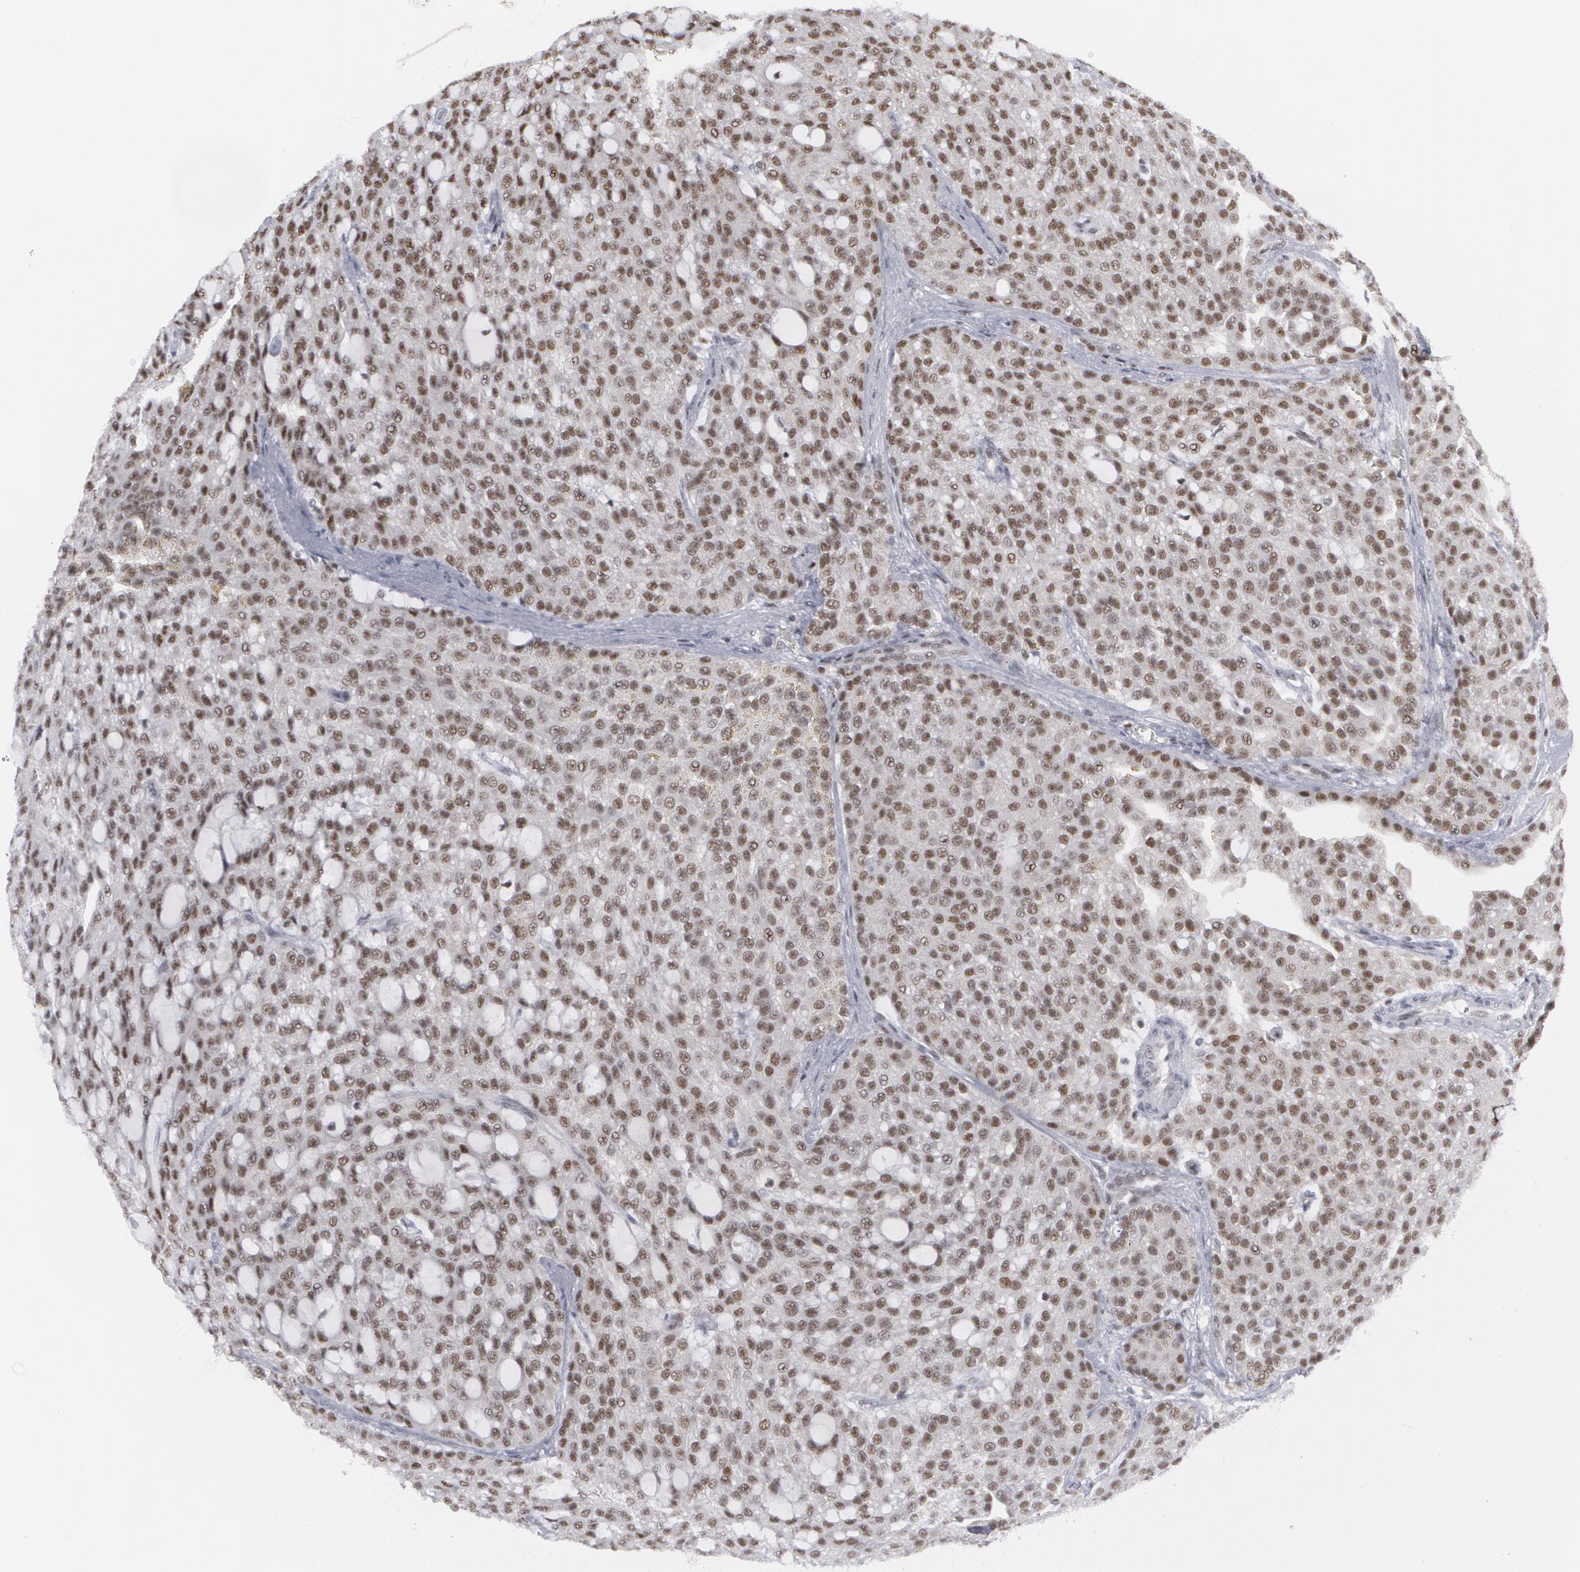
{"staining": {"intensity": "moderate", "quantity": ">75%", "location": "nuclear"}, "tissue": "renal cancer", "cell_type": "Tumor cells", "image_type": "cancer", "snomed": [{"axis": "morphology", "description": "Adenocarcinoma, NOS"}, {"axis": "topography", "description": "Kidney"}], "caption": "Immunohistochemistry (DAB (3,3'-diaminobenzidine)) staining of adenocarcinoma (renal) exhibits moderate nuclear protein expression in about >75% of tumor cells. (IHC, brightfield microscopy, high magnification).", "gene": "MCL1", "patient": {"sex": "male", "age": 63}}